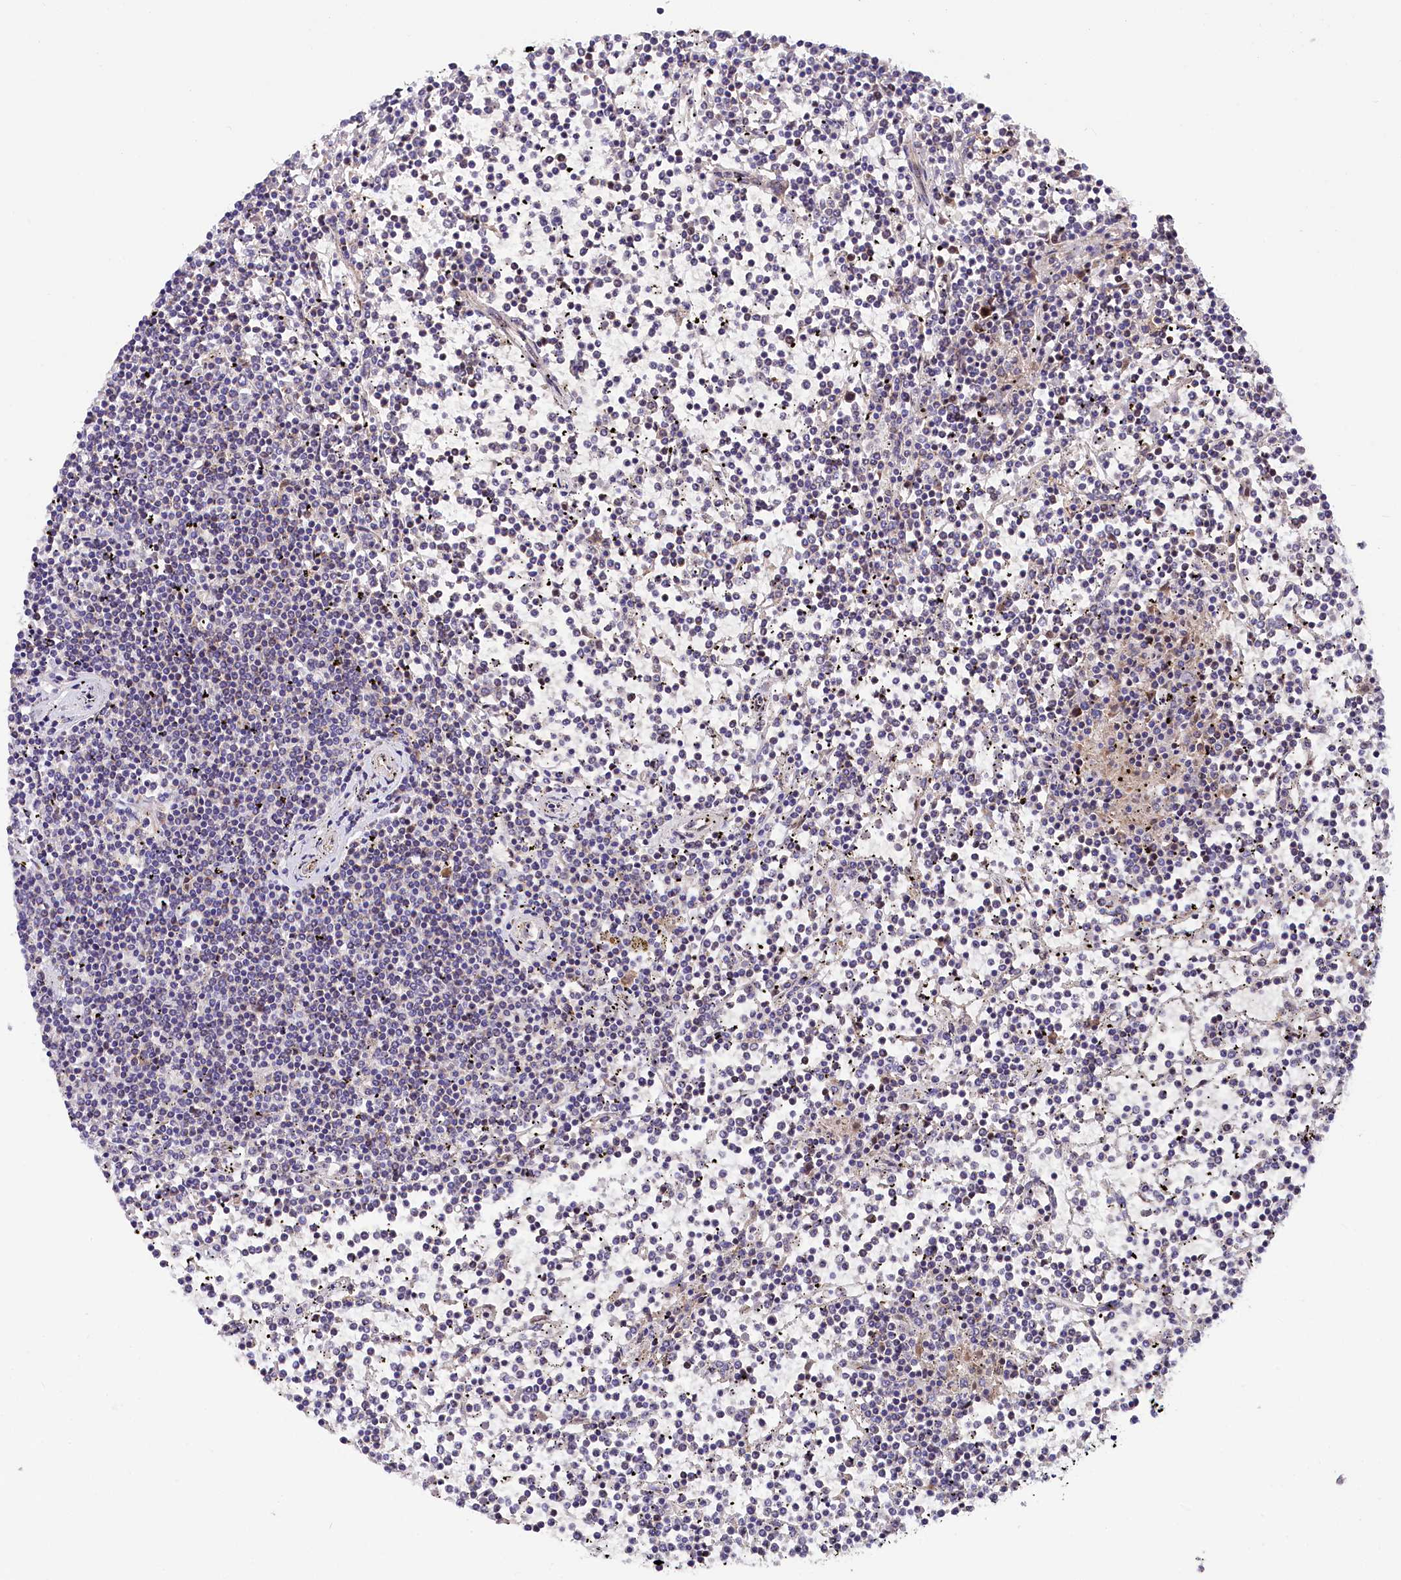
{"staining": {"intensity": "negative", "quantity": "none", "location": "none"}, "tissue": "lymphoma", "cell_type": "Tumor cells", "image_type": "cancer", "snomed": [{"axis": "morphology", "description": "Malignant lymphoma, non-Hodgkin's type, Low grade"}, {"axis": "topography", "description": "Spleen"}], "caption": "This is a histopathology image of IHC staining of malignant lymphoma, non-Hodgkin's type (low-grade), which shows no expression in tumor cells.", "gene": "PDZRN3", "patient": {"sex": "female", "age": 19}}